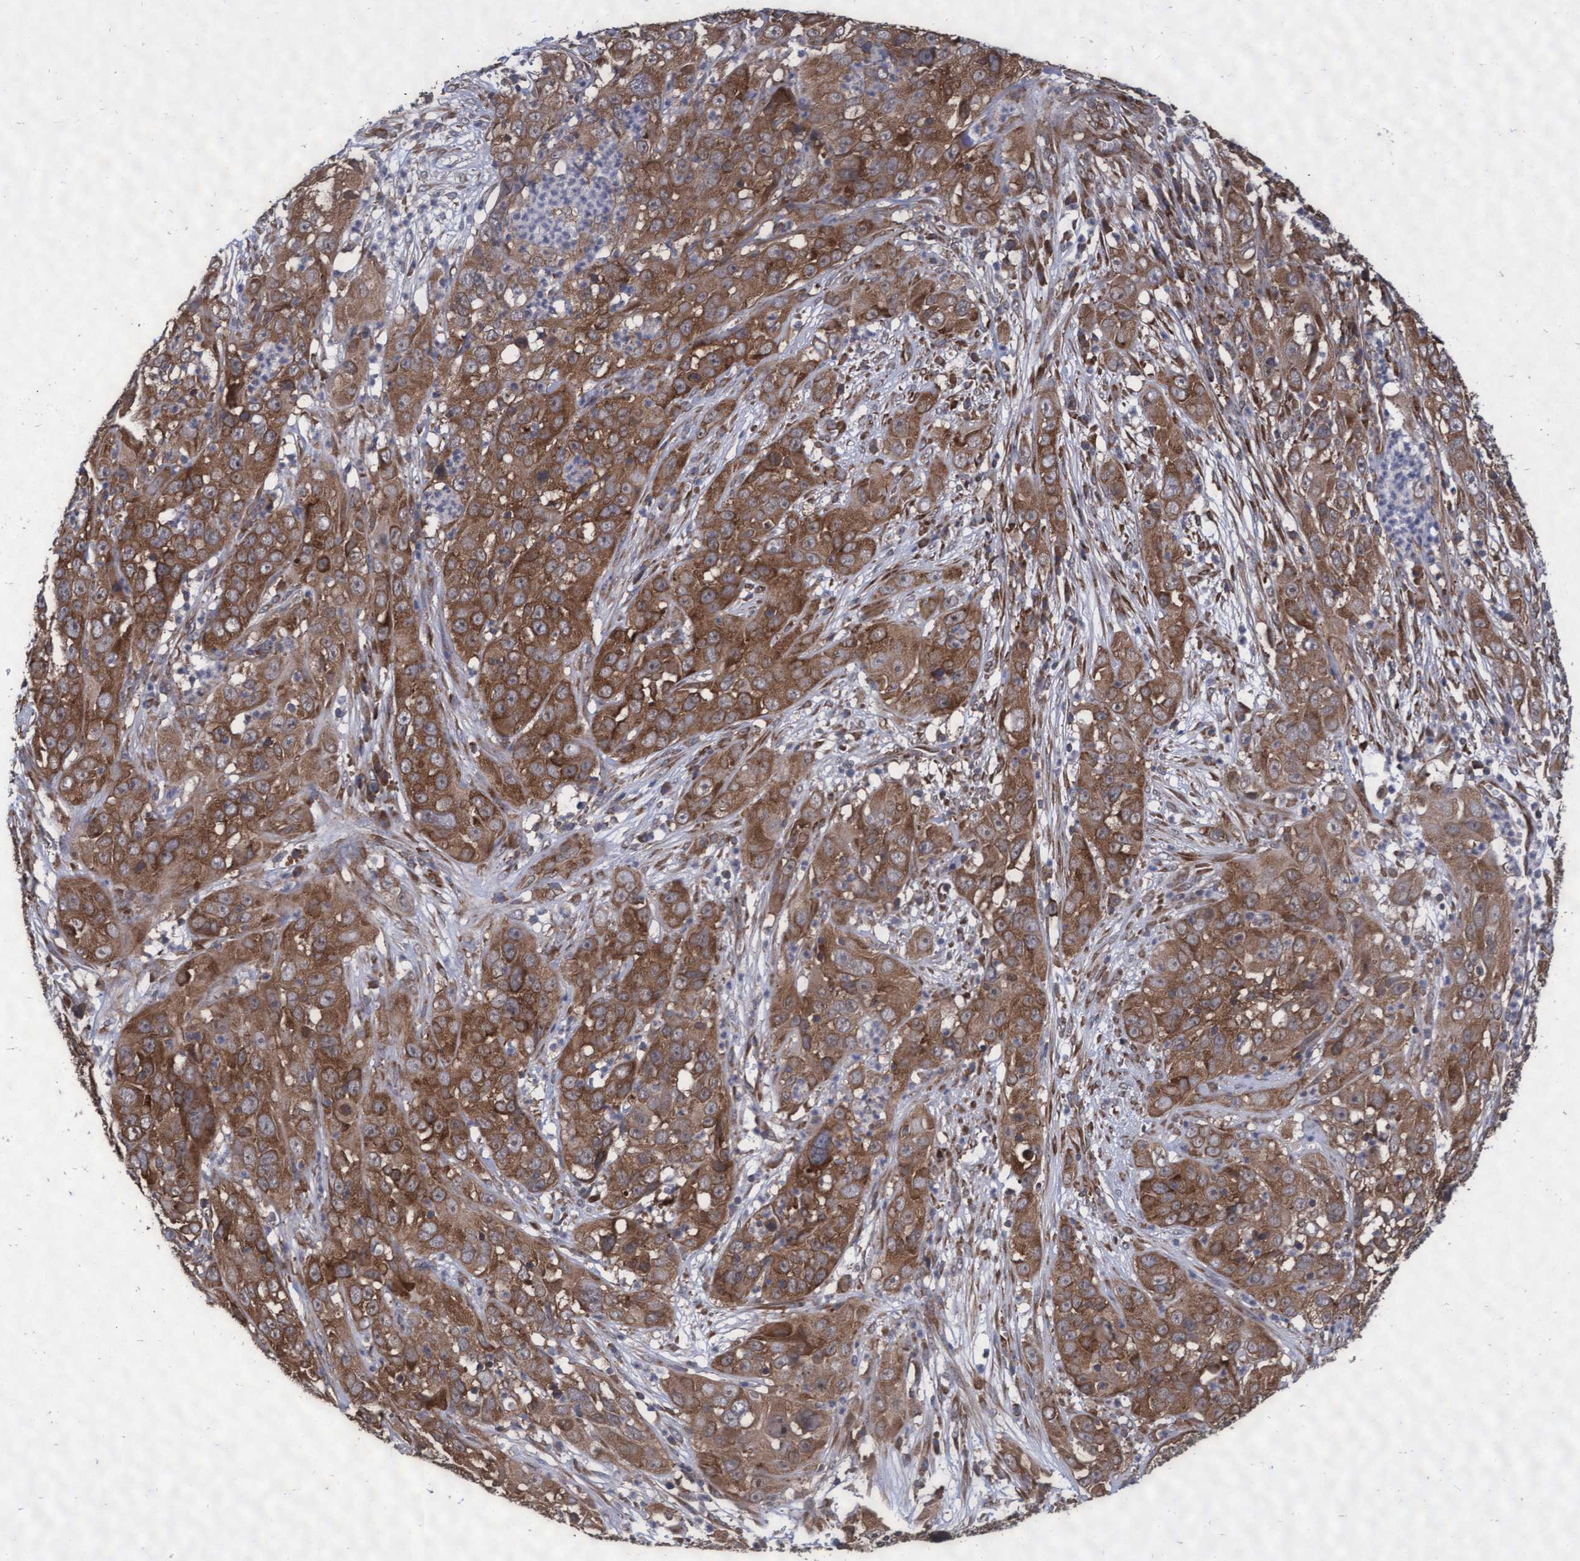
{"staining": {"intensity": "strong", "quantity": ">75%", "location": "cytoplasmic/membranous"}, "tissue": "cervical cancer", "cell_type": "Tumor cells", "image_type": "cancer", "snomed": [{"axis": "morphology", "description": "Squamous cell carcinoma, NOS"}, {"axis": "topography", "description": "Cervix"}], "caption": "Cervical cancer (squamous cell carcinoma) stained with IHC displays strong cytoplasmic/membranous expression in approximately >75% of tumor cells.", "gene": "ABCF2", "patient": {"sex": "female", "age": 32}}